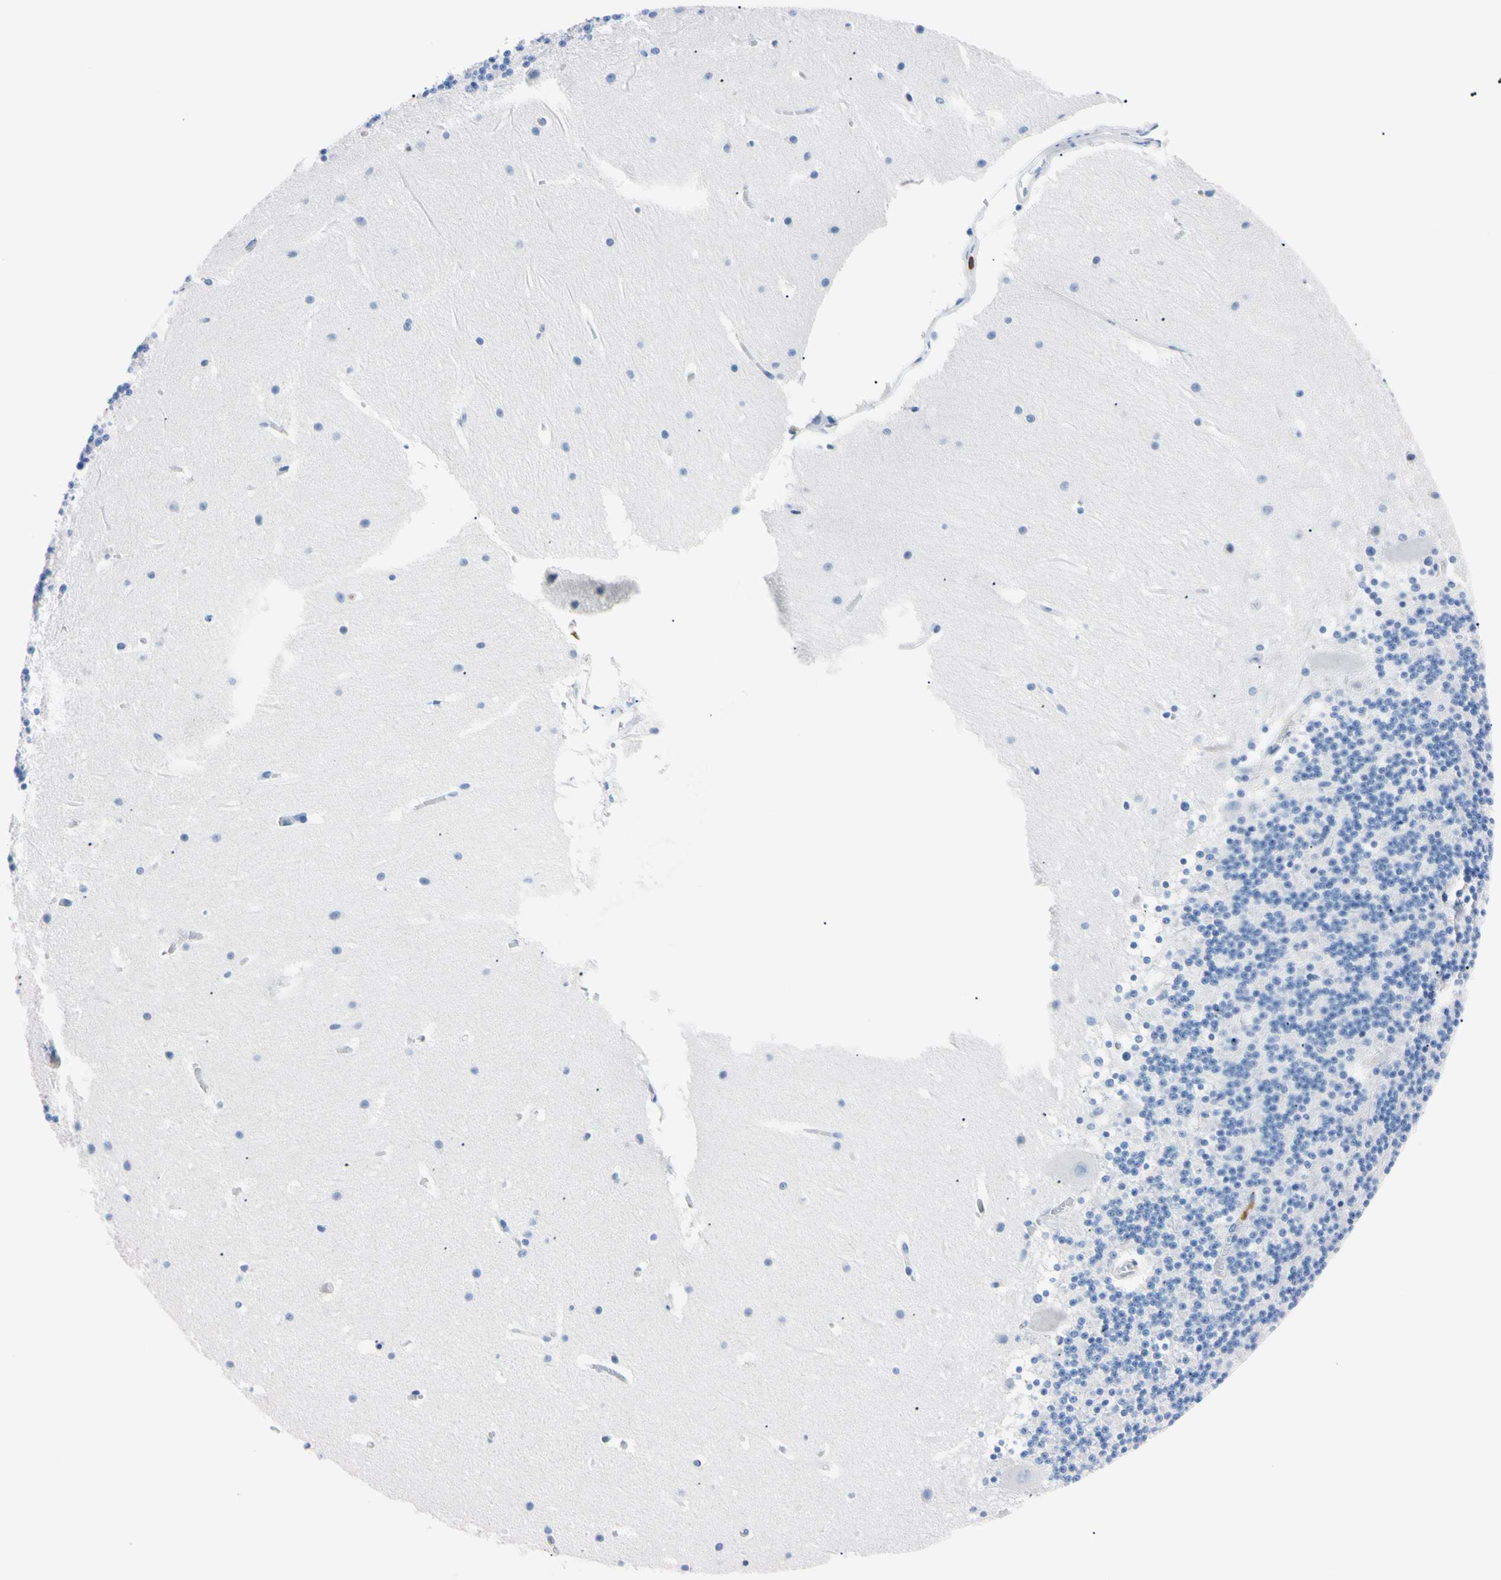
{"staining": {"intensity": "negative", "quantity": "none", "location": "none"}, "tissue": "cerebellum", "cell_type": "Cells in granular layer", "image_type": "normal", "snomed": [{"axis": "morphology", "description": "Normal tissue, NOS"}, {"axis": "topography", "description": "Cerebellum"}], "caption": "DAB (3,3'-diaminobenzidine) immunohistochemical staining of normal cerebellum demonstrates no significant positivity in cells in granular layer.", "gene": "NCF4", "patient": {"sex": "male", "age": 45}}